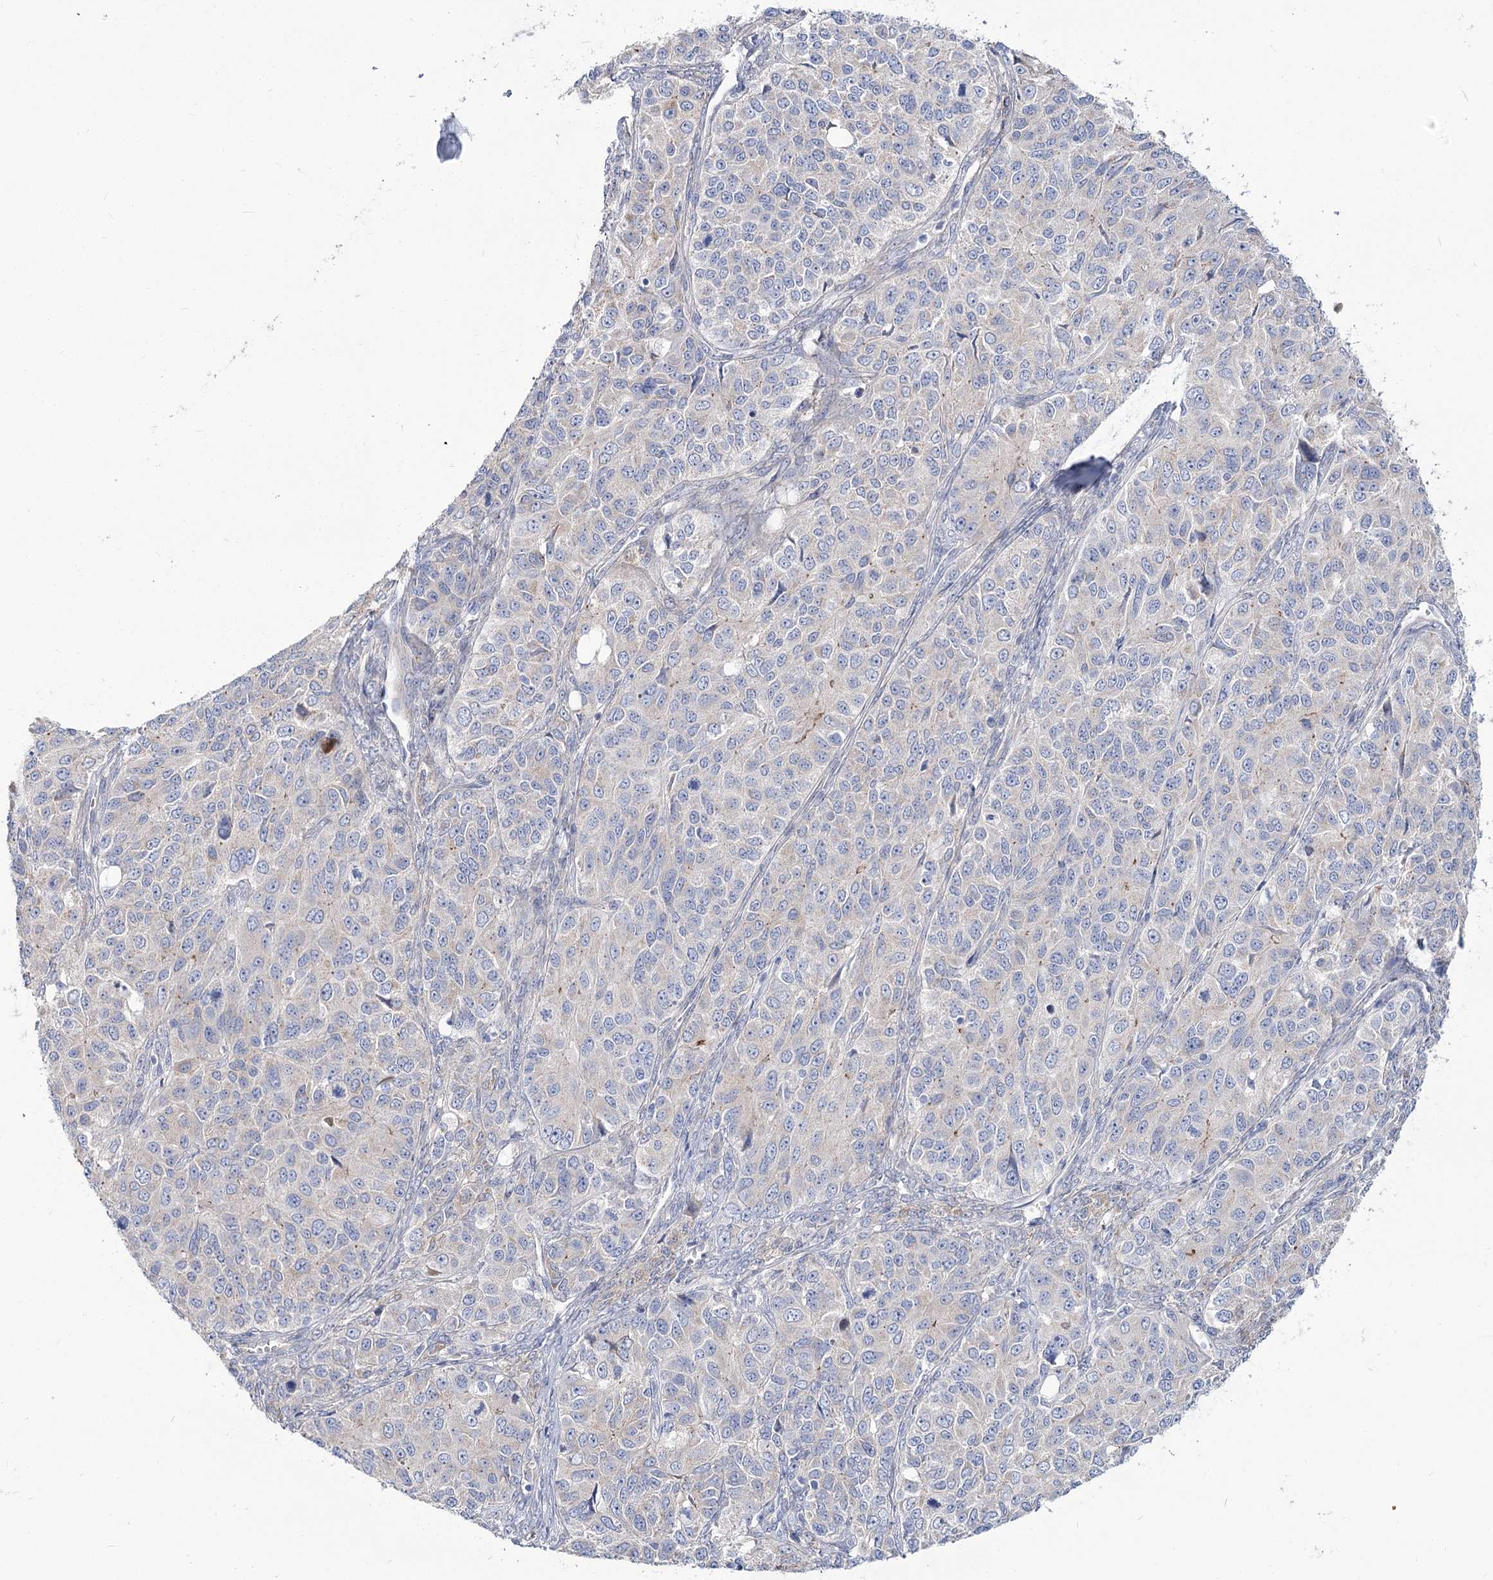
{"staining": {"intensity": "negative", "quantity": "none", "location": "none"}, "tissue": "ovarian cancer", "cell_type": "Tumor cells", "image_type": "cancer", "snomed": [{"axis": "morphology", "description": "Carcinoma, endometroid"}, {"axis": "topography", "description": "Ovary"}], "caption": "IHC micrograph of neoplastic tissue: ovarian cancer stained with DAB (3,3'-diaminobenzidine) reveals no significant protein staining in tumor cells.", "gene": "SUOX", "patient": {"sex": "female", "age": 51}}